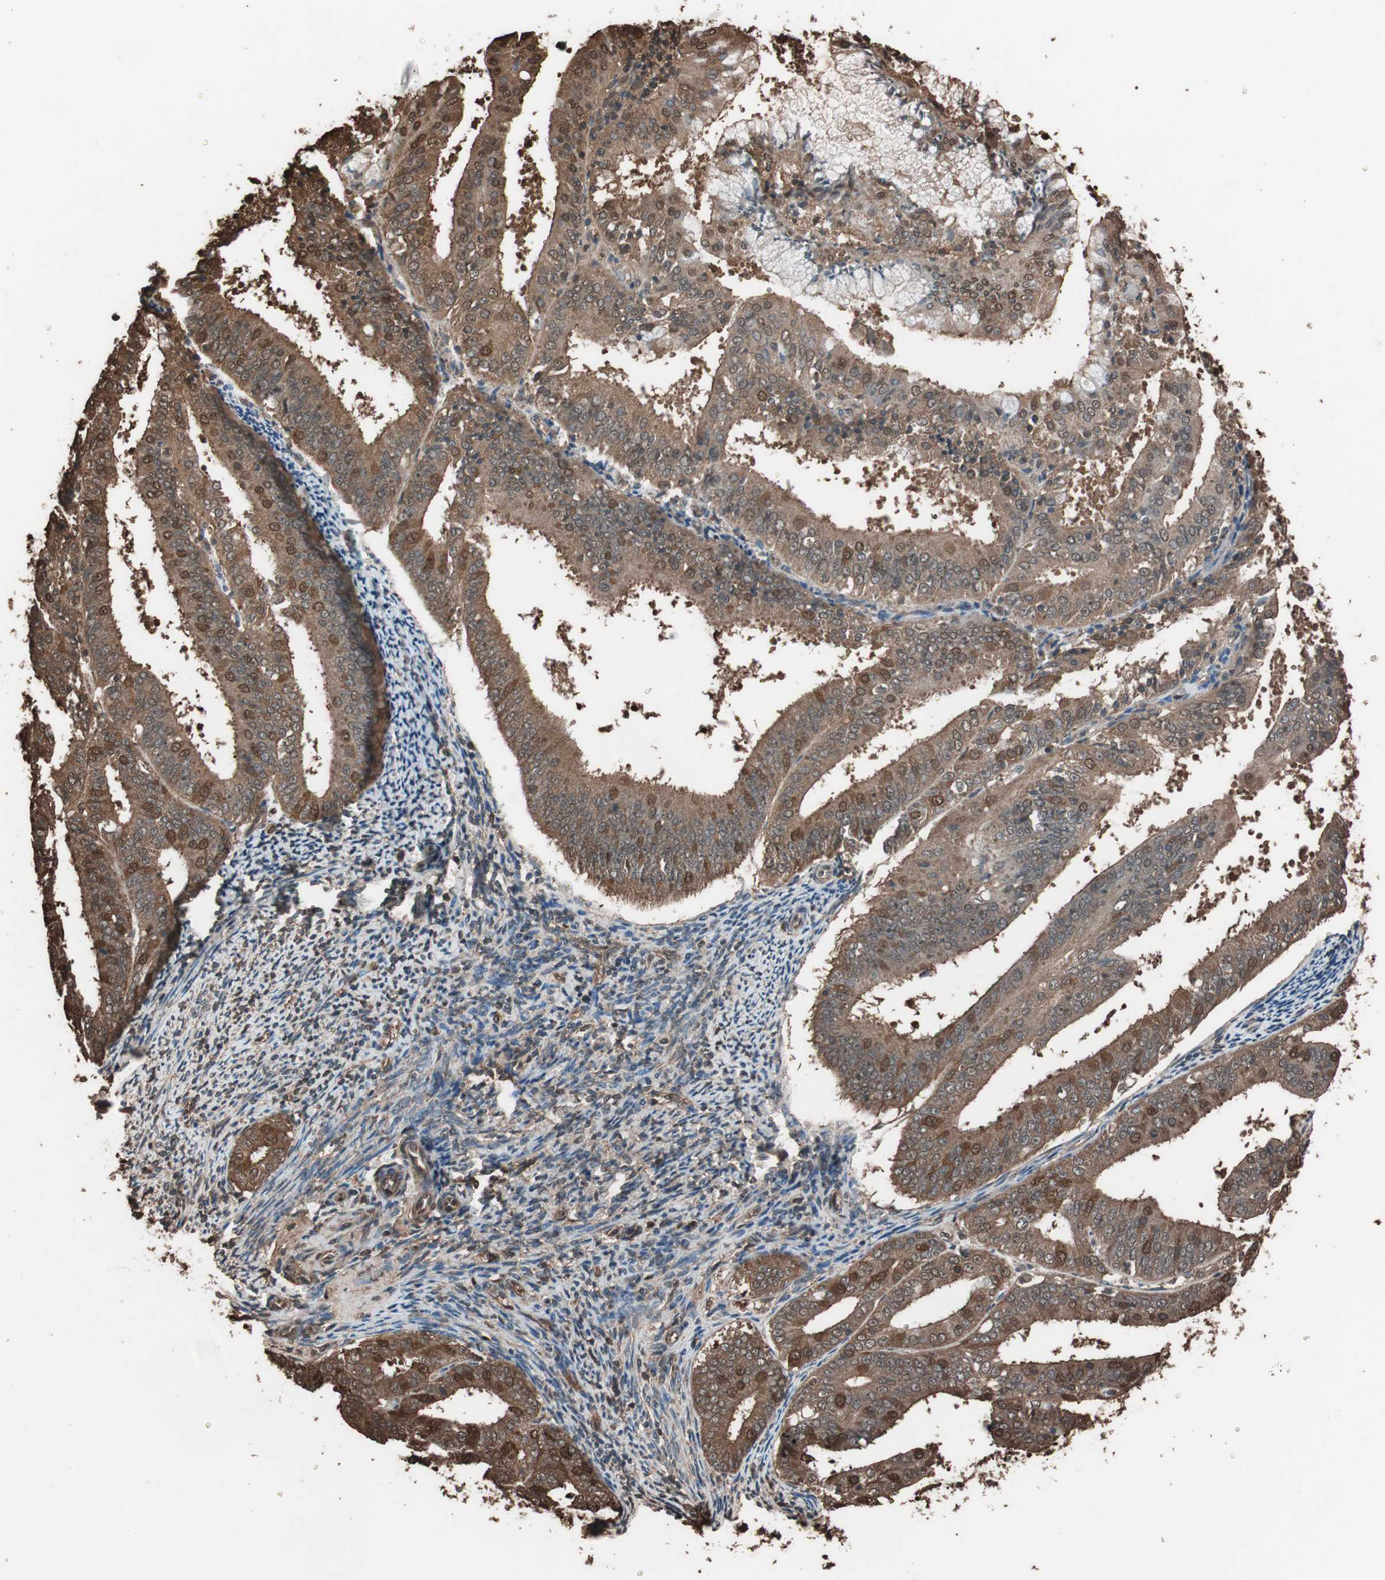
{"staining": {"intensity": "moderate", "quantity": ">75%", "location": "cytoplasmic/membranous,nuclear"}, "tissue": "endometrial cancer", "cell_type": "Tumor cells", "image_type": "cancer", "snomed": [{"axis": "morphology", "description": "Adenocarcinoma, NOS"}, {"axis": "topography", "description": "Endometrium"}], "caption": "Protein analysis of endometrial cancer tissue shows moderate cytoplasmic/membranous and nuclear positivity in approximately >75% of tumor cells.", "gene": "CALM2", "patient": {"sex": "female", "age": 63}}